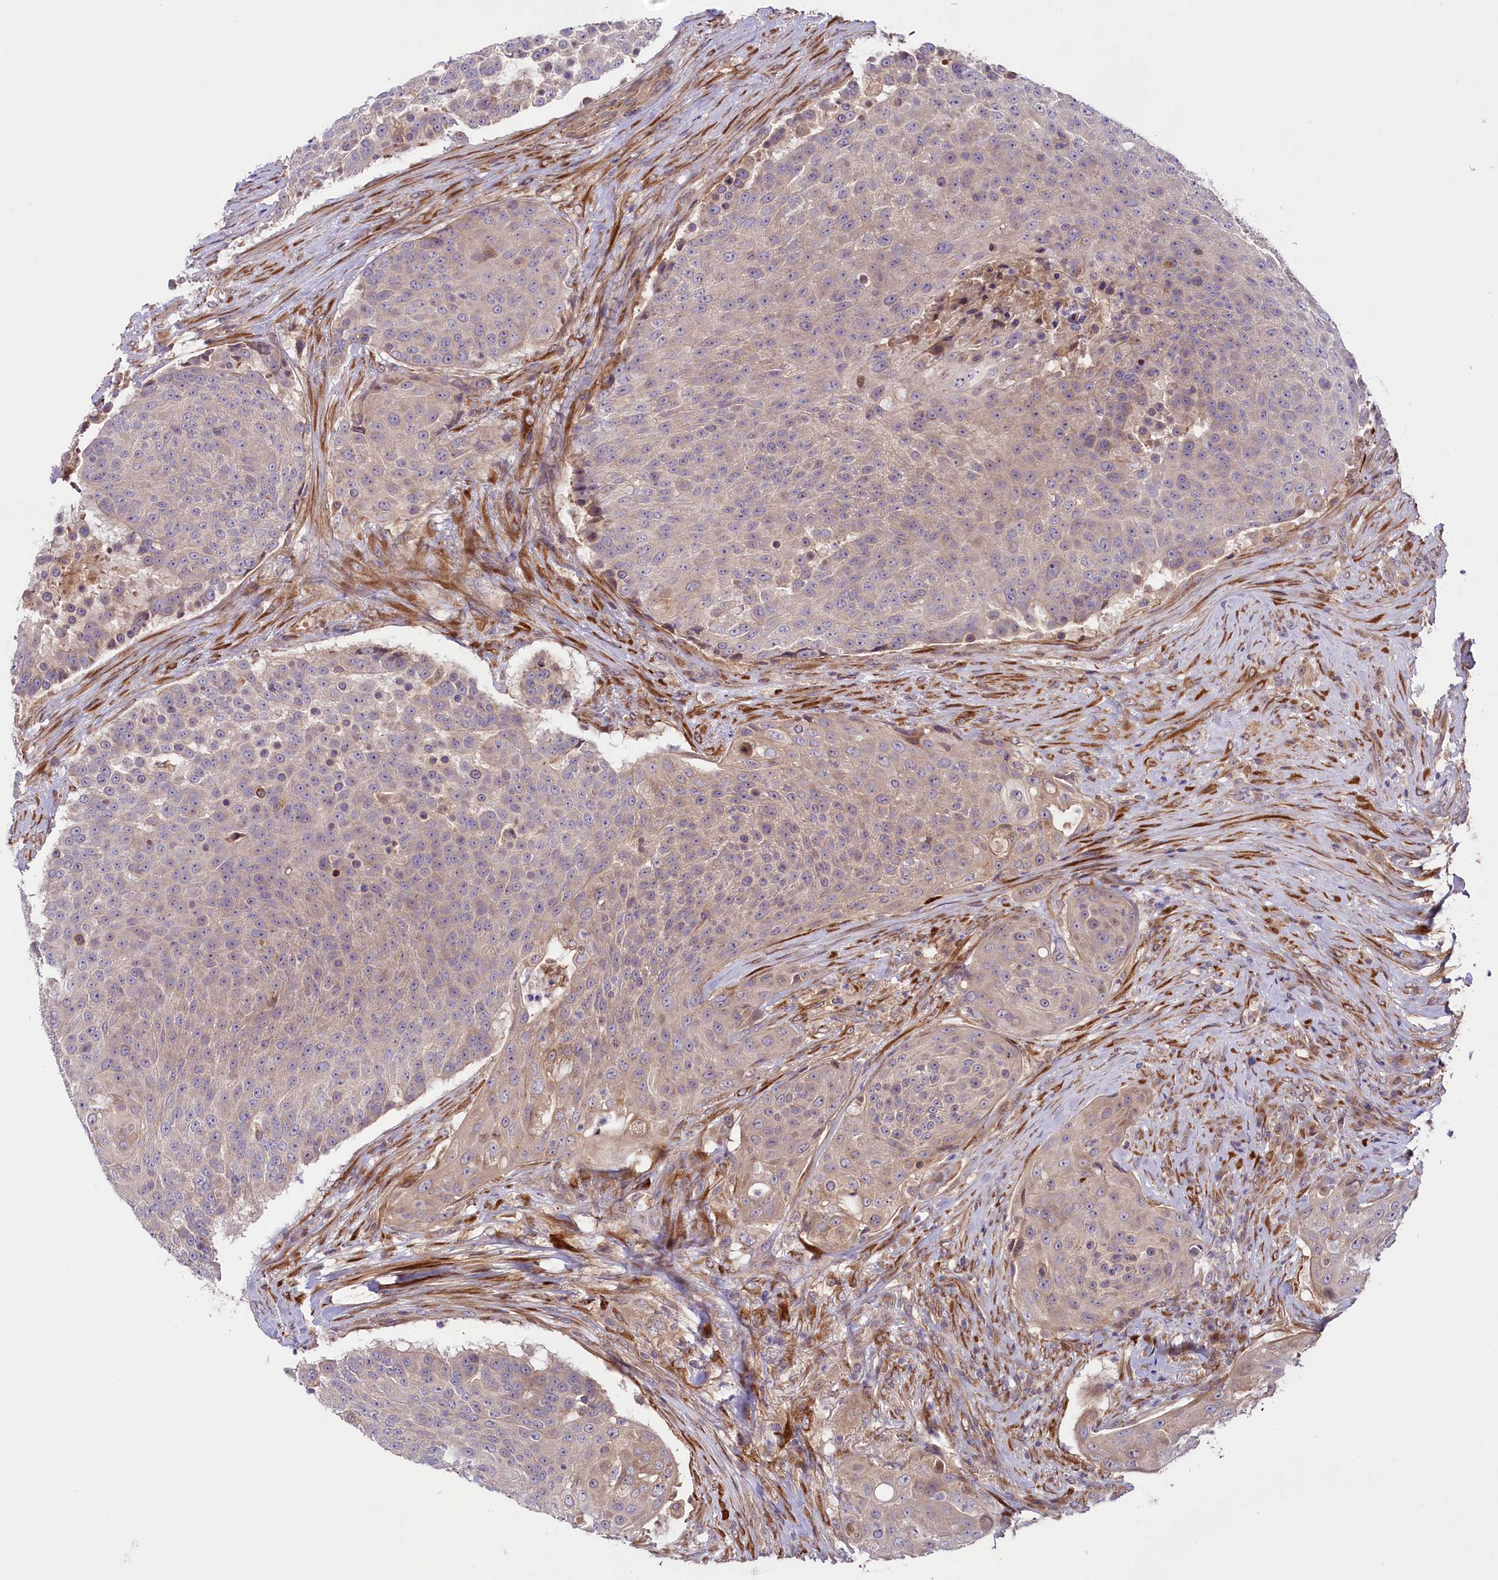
{"staining": {"intensity": "weak", "quantity": "<25%", "location": "cytoplasmic/membranous"}, "tissue": "urothelial cancer", "cell_type": "Tumor cells", "image_type": "cancer", "snomed": [{"axis": "morphology", "description": "Urothelial carcinoma, High grade"}, {"axis": "topography", "description": "Urinary bladder"}], "caption": "The IHC image has no significant expression in tumor cells of high-grade urothelial carcinoma tissue. Nuclei are stained in blue.", "gene": "COG8", "patient": {"sex": "female", "age": 63}}